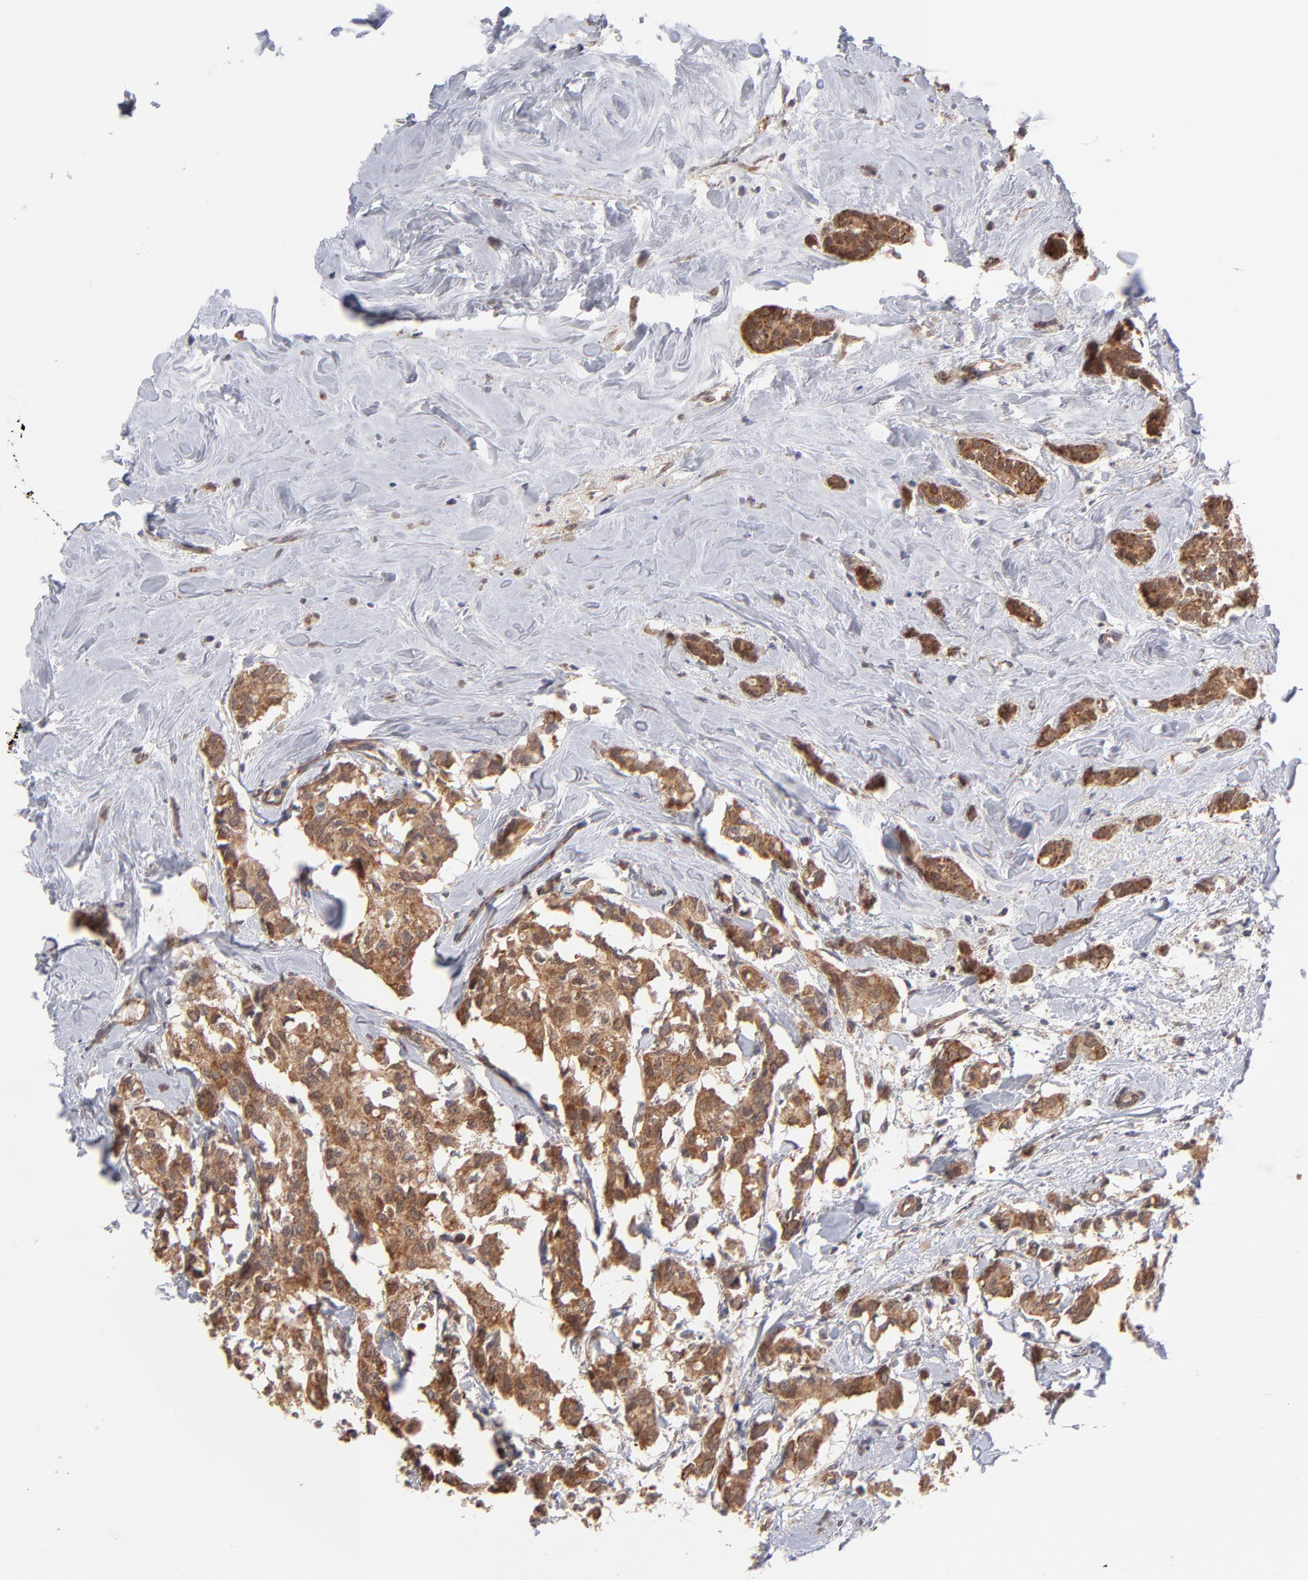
{"staining": {"intensity": "strong", "quantity": ">75%", "location": "cytoplasmic/membranous"}, "tissue": "breast cancer", "cell_type": "Tumor cells", "image_type": "cancer", "snomed": [{"axis": "morphology", "description": "Duct carcinoma"}, {"axis": "topography", "description": "Breast"}], "caption": "Protein staining demonstrates strong cytoplasmic/membranous expression in about >75% of tumor cells in infiltrating ductal carcinoma (breast).", "gene": "UBE2H", "patient": {"sex": "female", "age": 84}}